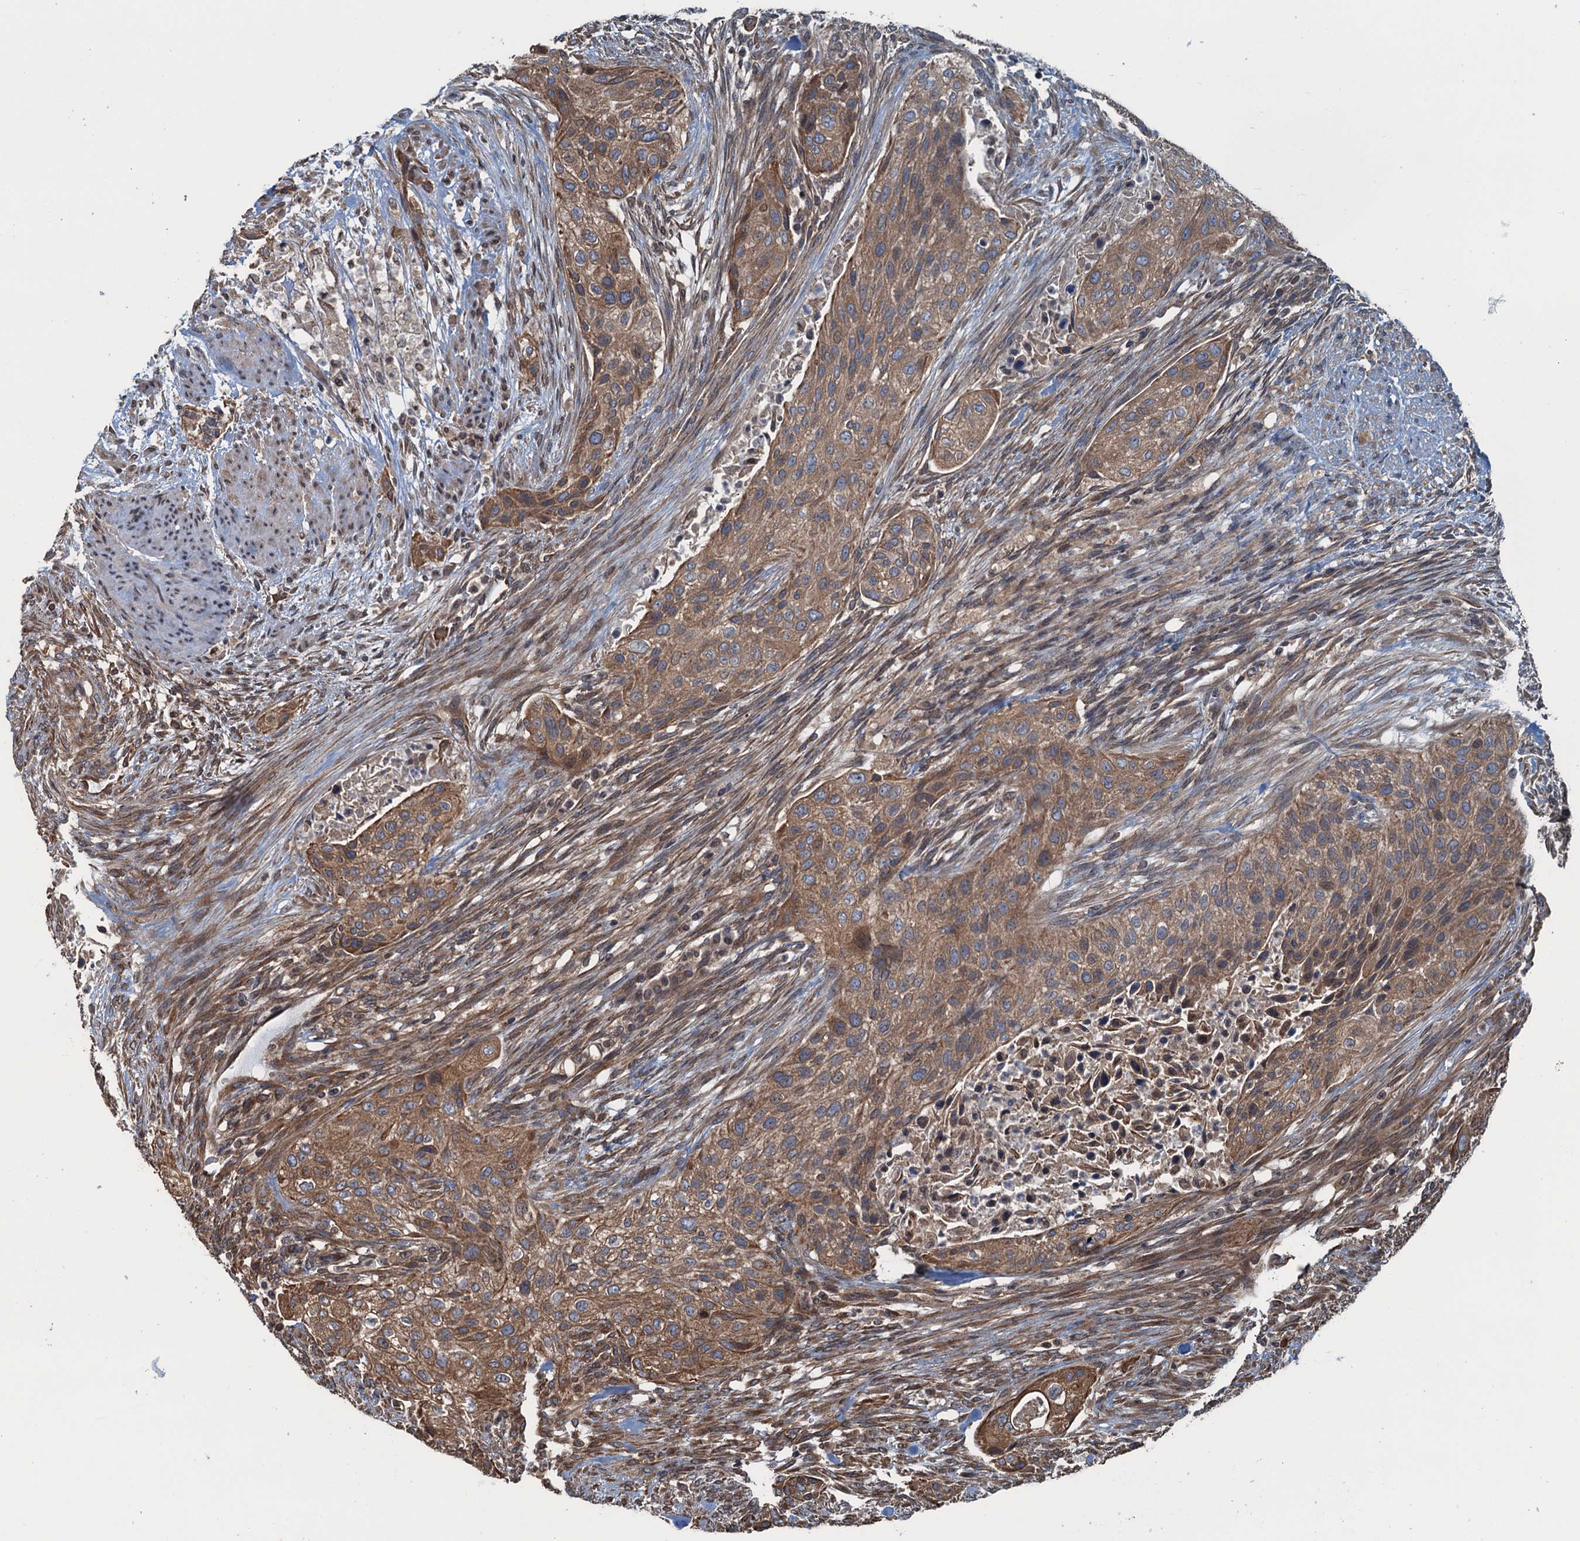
{"staining": {"intensity": "moderate", "quantity": ">75%", "location": "cytoplasmic/membranous"}, "tissue": "urothelial cancer", "cell_type": "Tumor cells", "image_type": "cancer", "snomed": [{"axis": "morphology", "description": "Urothelial carcinoma, High grade"}, {"axis": "topography", "description": "Urinary bladder"}], "caption": "Immunohistochemistry staining of urothelial cancer, which exhibits medium levels of moderate cytoplasmic/membranous expression in approximately >75% of tumor cells indicating moderate cytoplasmic/membranous protein expression. The staining was performed using DAB (3,3'-diaminobenzidine) (brown) for protein detection and nuclei were counterstained in hematoxylin (blue).", "gene": "TRAPPC8", "patient": {"sex": "male", "age": 35}}